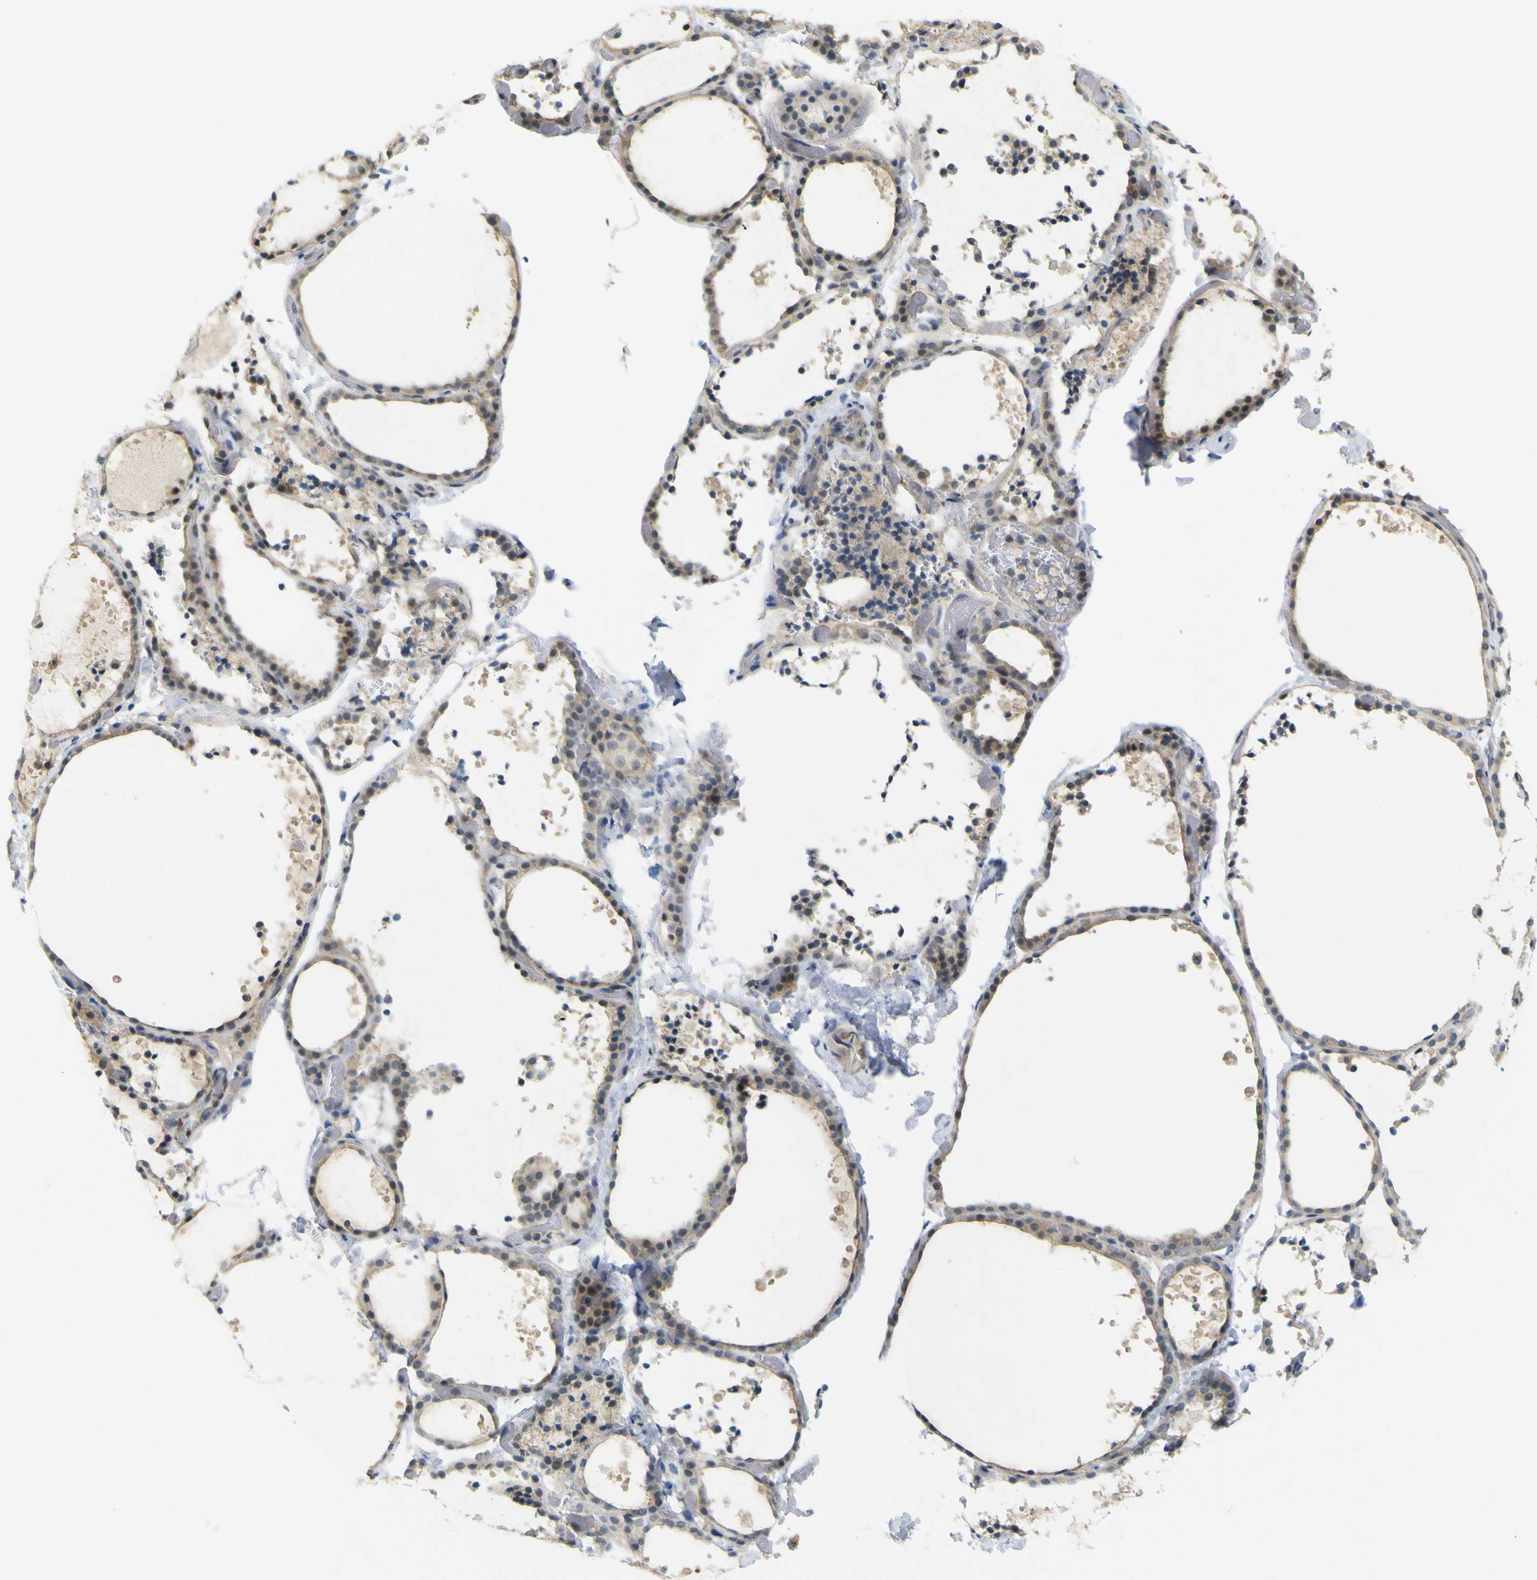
{"staining": {"intensity": "moderate", "quantity": ">75%", "location": "cytoplasmic/membranous"}, "tissue": "thyroid gland", "cell_type": "Glandular cells", "image_type": "normal", "snomed": [{"axis": "morphology", "description": "Normal tissue, NOS"}, {"axis": "topography", "description": "Thyroid gland"}], "caption": "Protein analysis of unremarkable thyroid gland demonstrates moderate cytoplasmic/membranous staining in about >75% of glandular cells.", "gene": "IGF2R", "patient": {"sex": "female", "age": 44}}